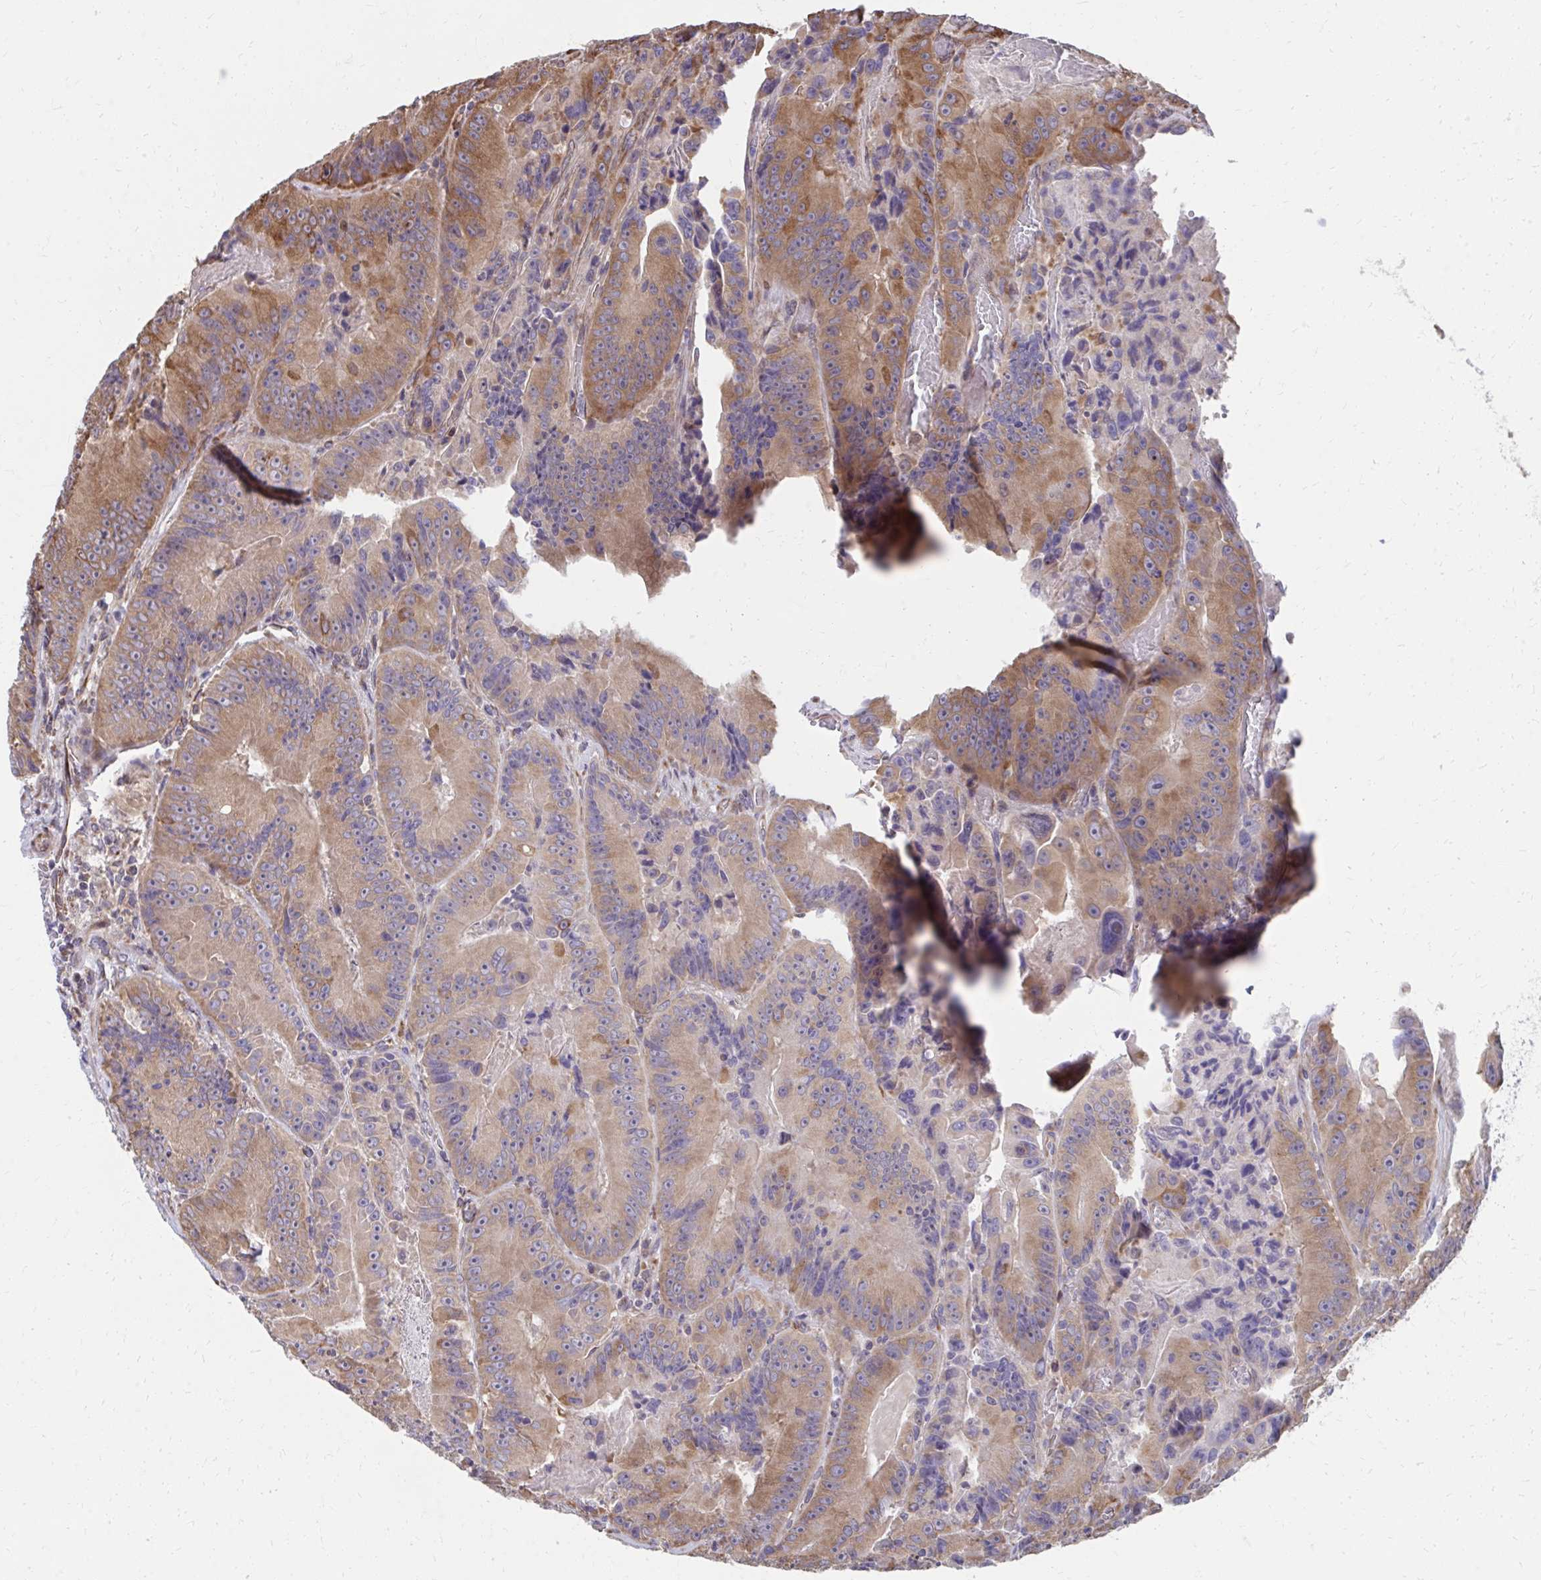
{"staining": {"intensity": "moderate", "quantity": ">75%", "location": "cytoplasmic/membranous"}, "tissue": "colorectal cancer", "cell_type": "Tumor cells", "image_type": "cancer", "snomed": [{"axis": "morphology", "description": "Adenocarcinoma, NOS"}, {"axis": "topography", "description": "Colon"}], "caption": "Moderate cytoplasmic/membranous staining is appreciated in approximately >75% of tumor cells in colorectal cancer (adenocarcinoma). (Brightfield microscopy of DAB IHC at high magnification).", "gene": "ZNF778", "patient": {"sex": "female", "age": 86}}